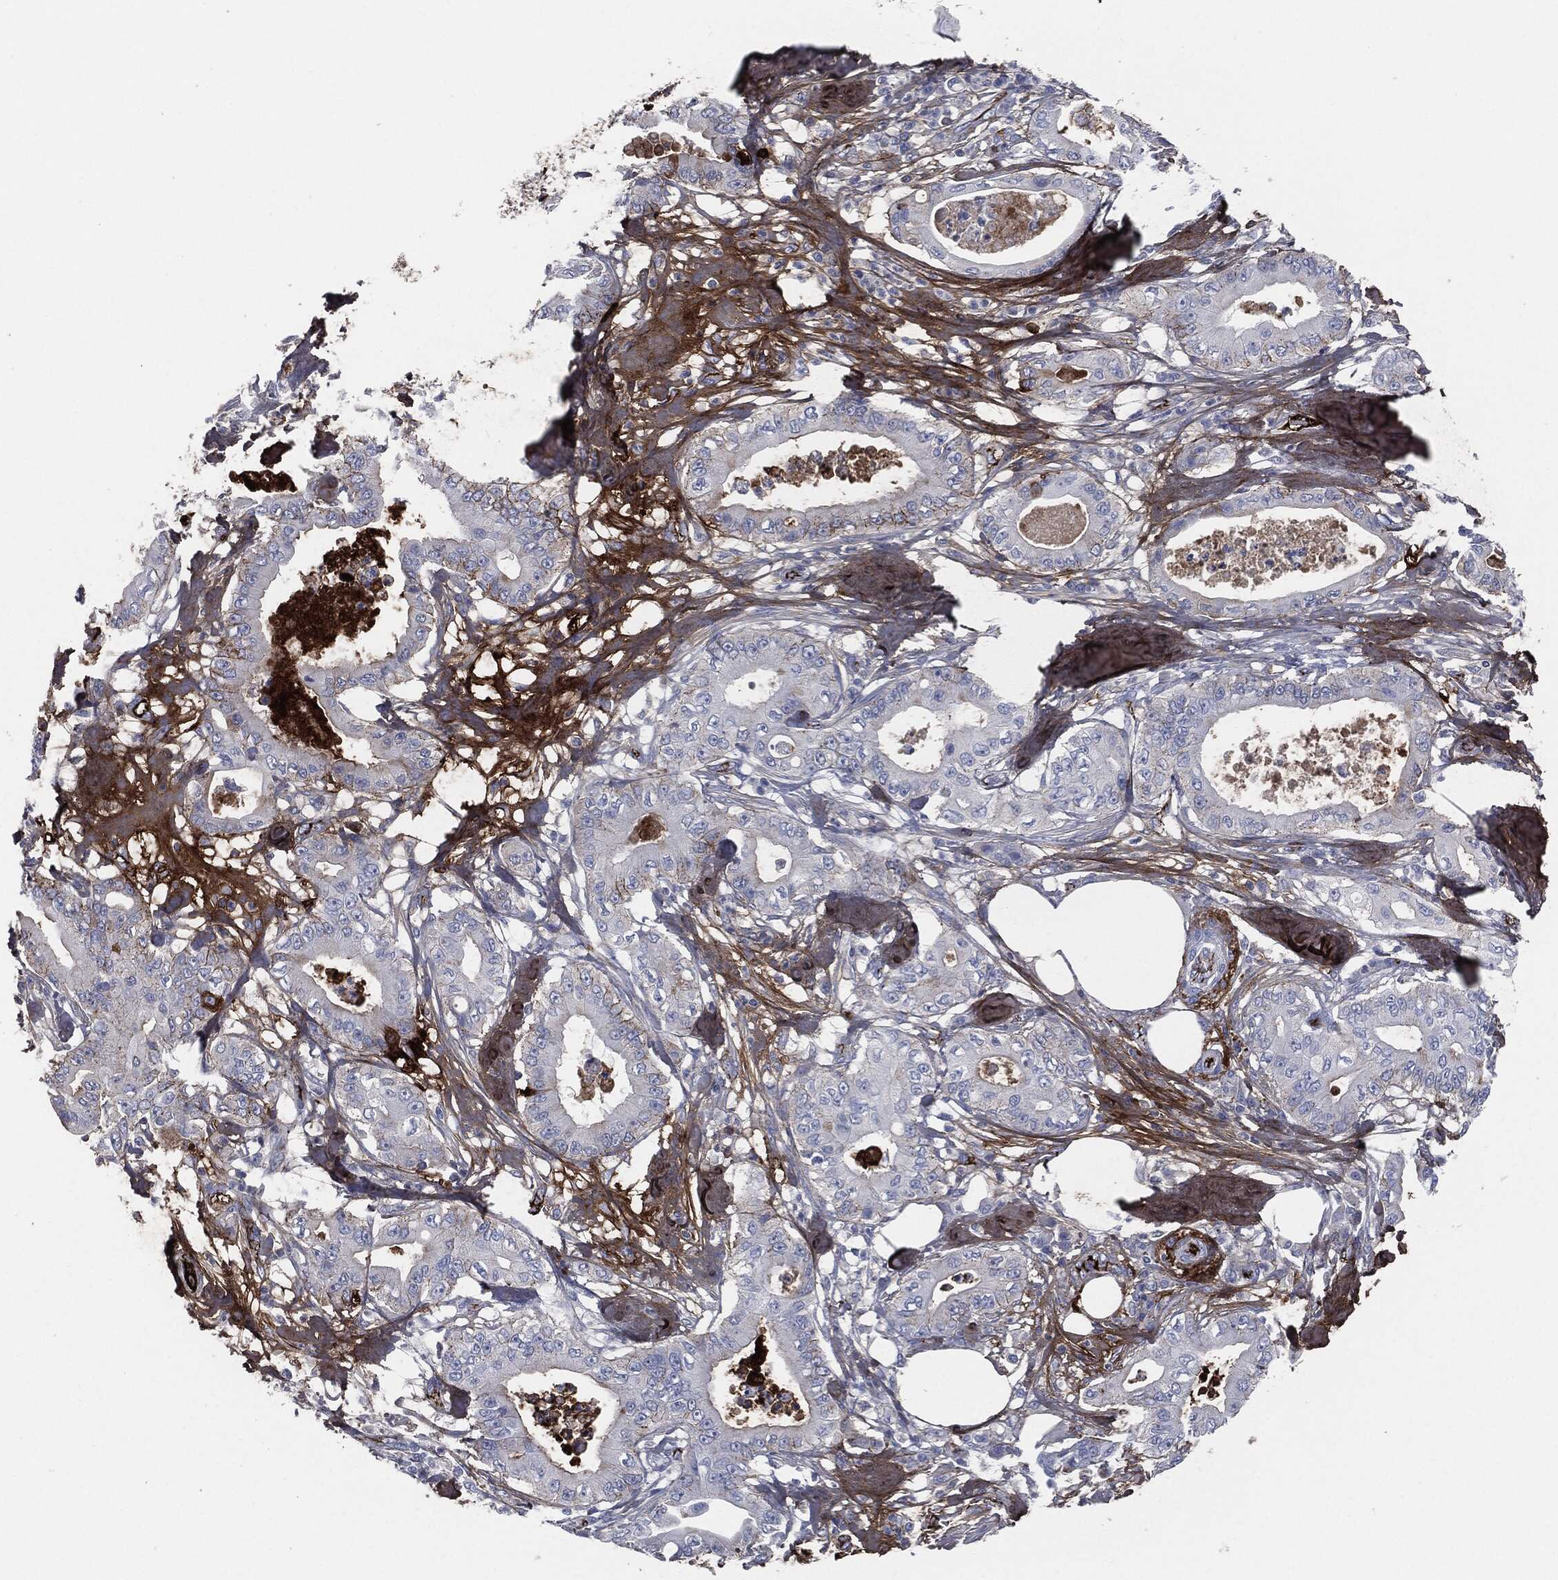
{"staining": {"intensity": "negative", "quantity": "none", "location": "none"}, "tissue": "pancreatic cancer", "cell_type": "Tumor cells", "image_type": "cancer", "snomed": [{"axis": "morphology", "description": "Adenocarcinoma, NOS"}, {"axis": "topography", "description": "Pancreas"}], "caption": "Immunohistochemical staining of human adenocarcinoma (pancreatic) shows no significant positivity in tumor cells. (DAB (3,3'-diaminobenzidine) immunohistochemistry (IHC) with hematoxylin counter stain).", "gene": "APOB", "patient": {"sex": "male", "age": 71}}